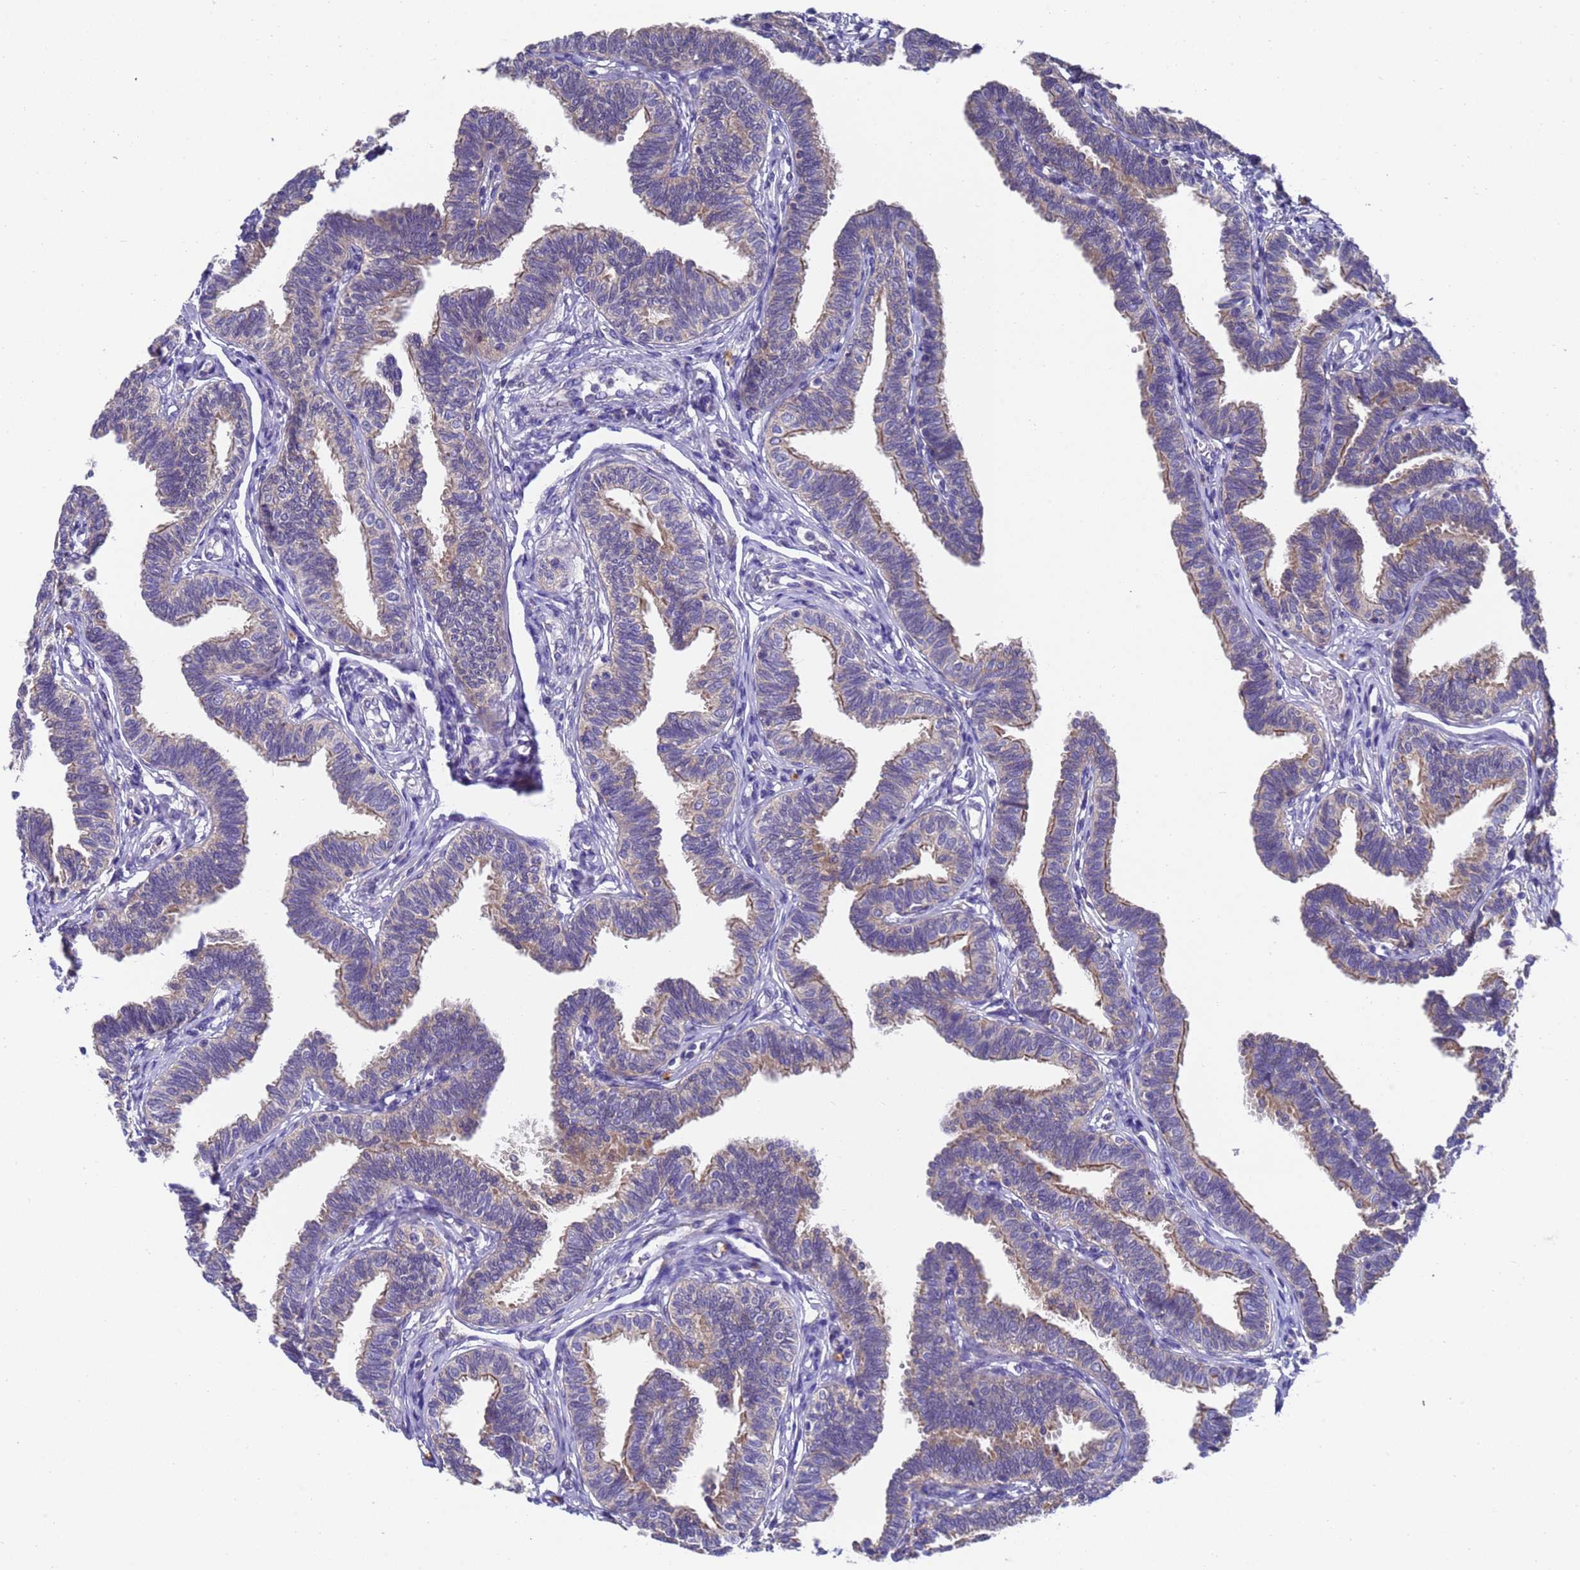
{"staining": {"intensity": "moderate", "quantity": "25%-75%", "location": "cytoplasmic/membranous"}, "tissue": "fallopian tube", "cell_type": "Glandular cells", "image_type": "normal", "snomed": [{"axis": "morphology", "description": "Normal tissue, NOS"}, {"axis": "topography", "description": "Fallopian tube"}, {"axis": "topography", "description": "Ovary"}], "caption": "Immunohistochemical staining of benign human fallopian tube reveals medium levels of moderate cytoplasmic/membranous expression in approximately 25%-75% of glandular cells.", "gene": "DCAF12L1", "patient": {"sex": "female", "age": 23}}